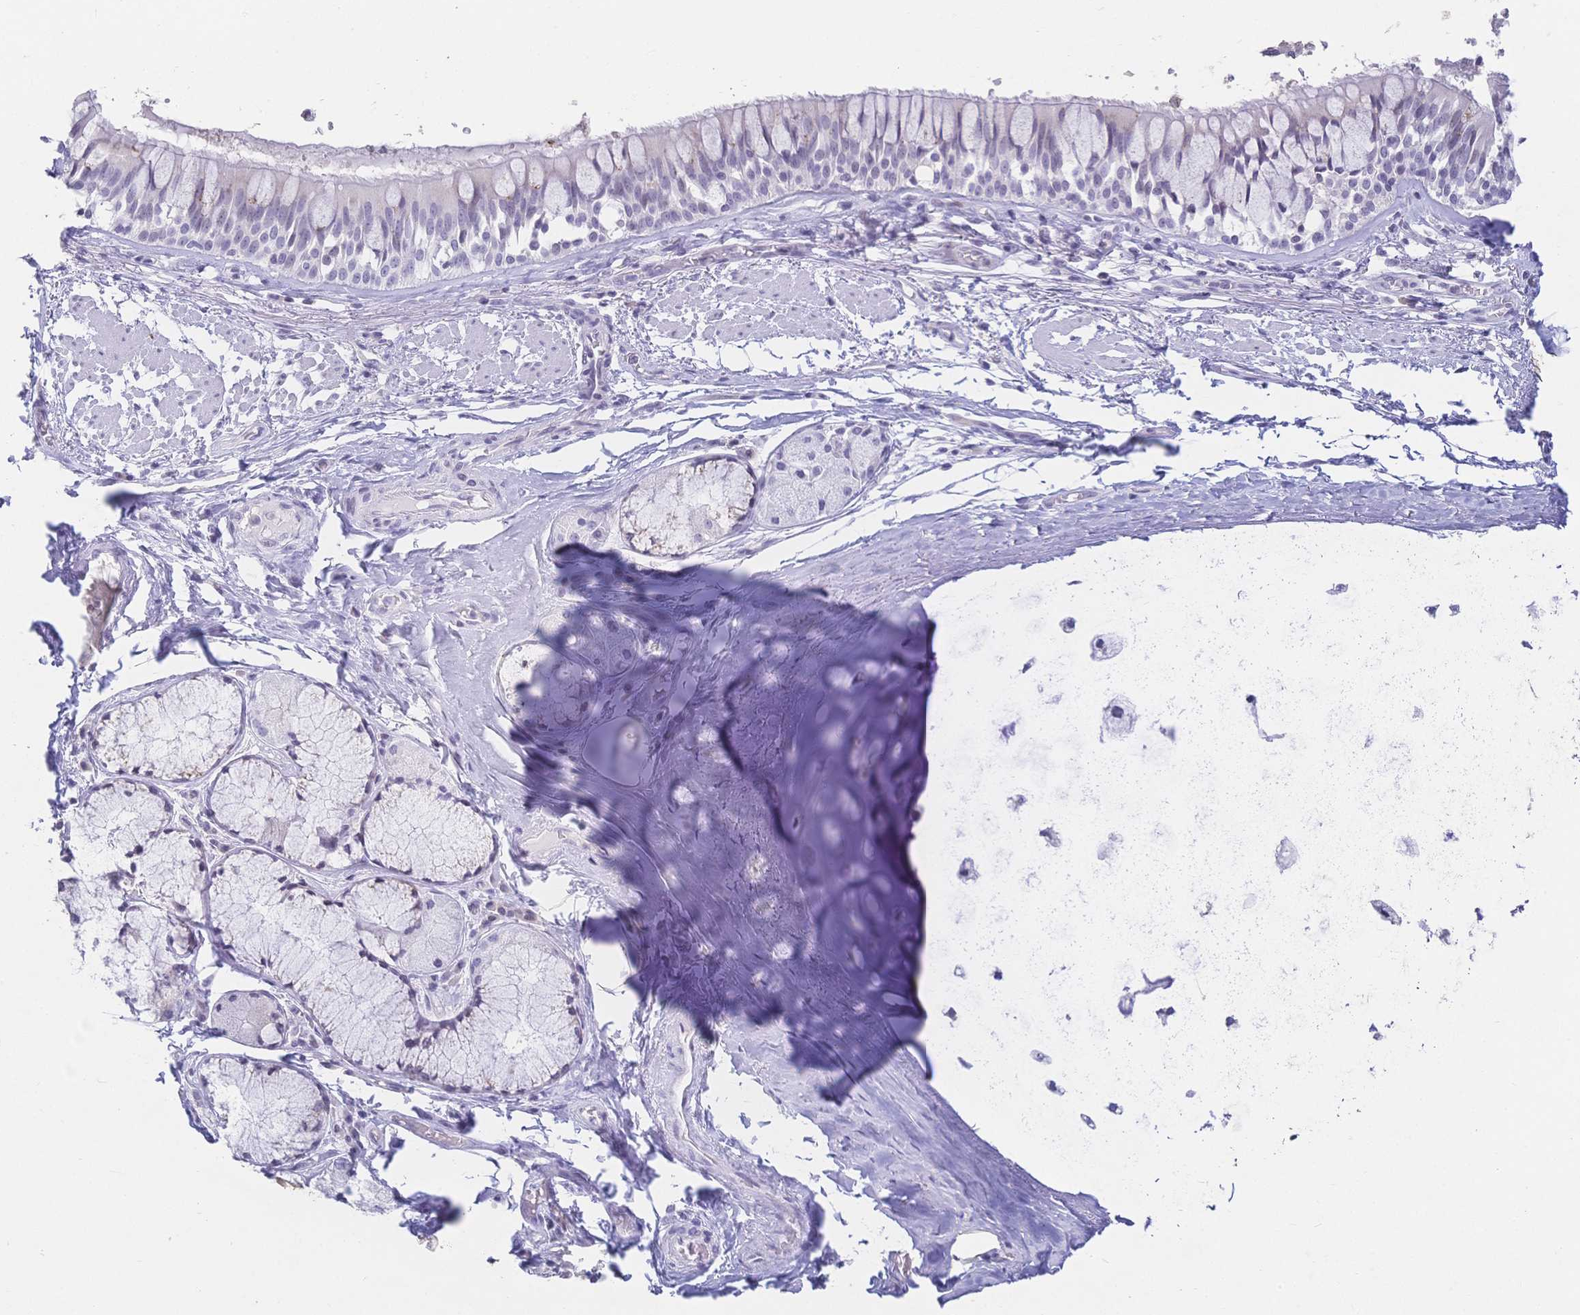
{"staining": {"intensity": "negative", "quantity": "none", "location": "none"}, "tissue": "adipose tissue", "cell_type": "Adipocytes", "image_type": "normal", "snomed": [{"axis": "morphology", "description": "Normal tissue, NOS"}, {"axis": "topography", "description": "Cartilage tissue"}, {"axis": "topography", "description": "Bronchus"}], "caption": "Benign adipose tissue was stained to show a protein in brown. There is no significant positivity in adipocytes. (DAB (3,3'-diaminobenzidine) immunohistochemistry (IHC) visualized using brightfield microscopy, high magnification).", "gene": "CR2", "patient": {"sex": "male", "age": 64}}